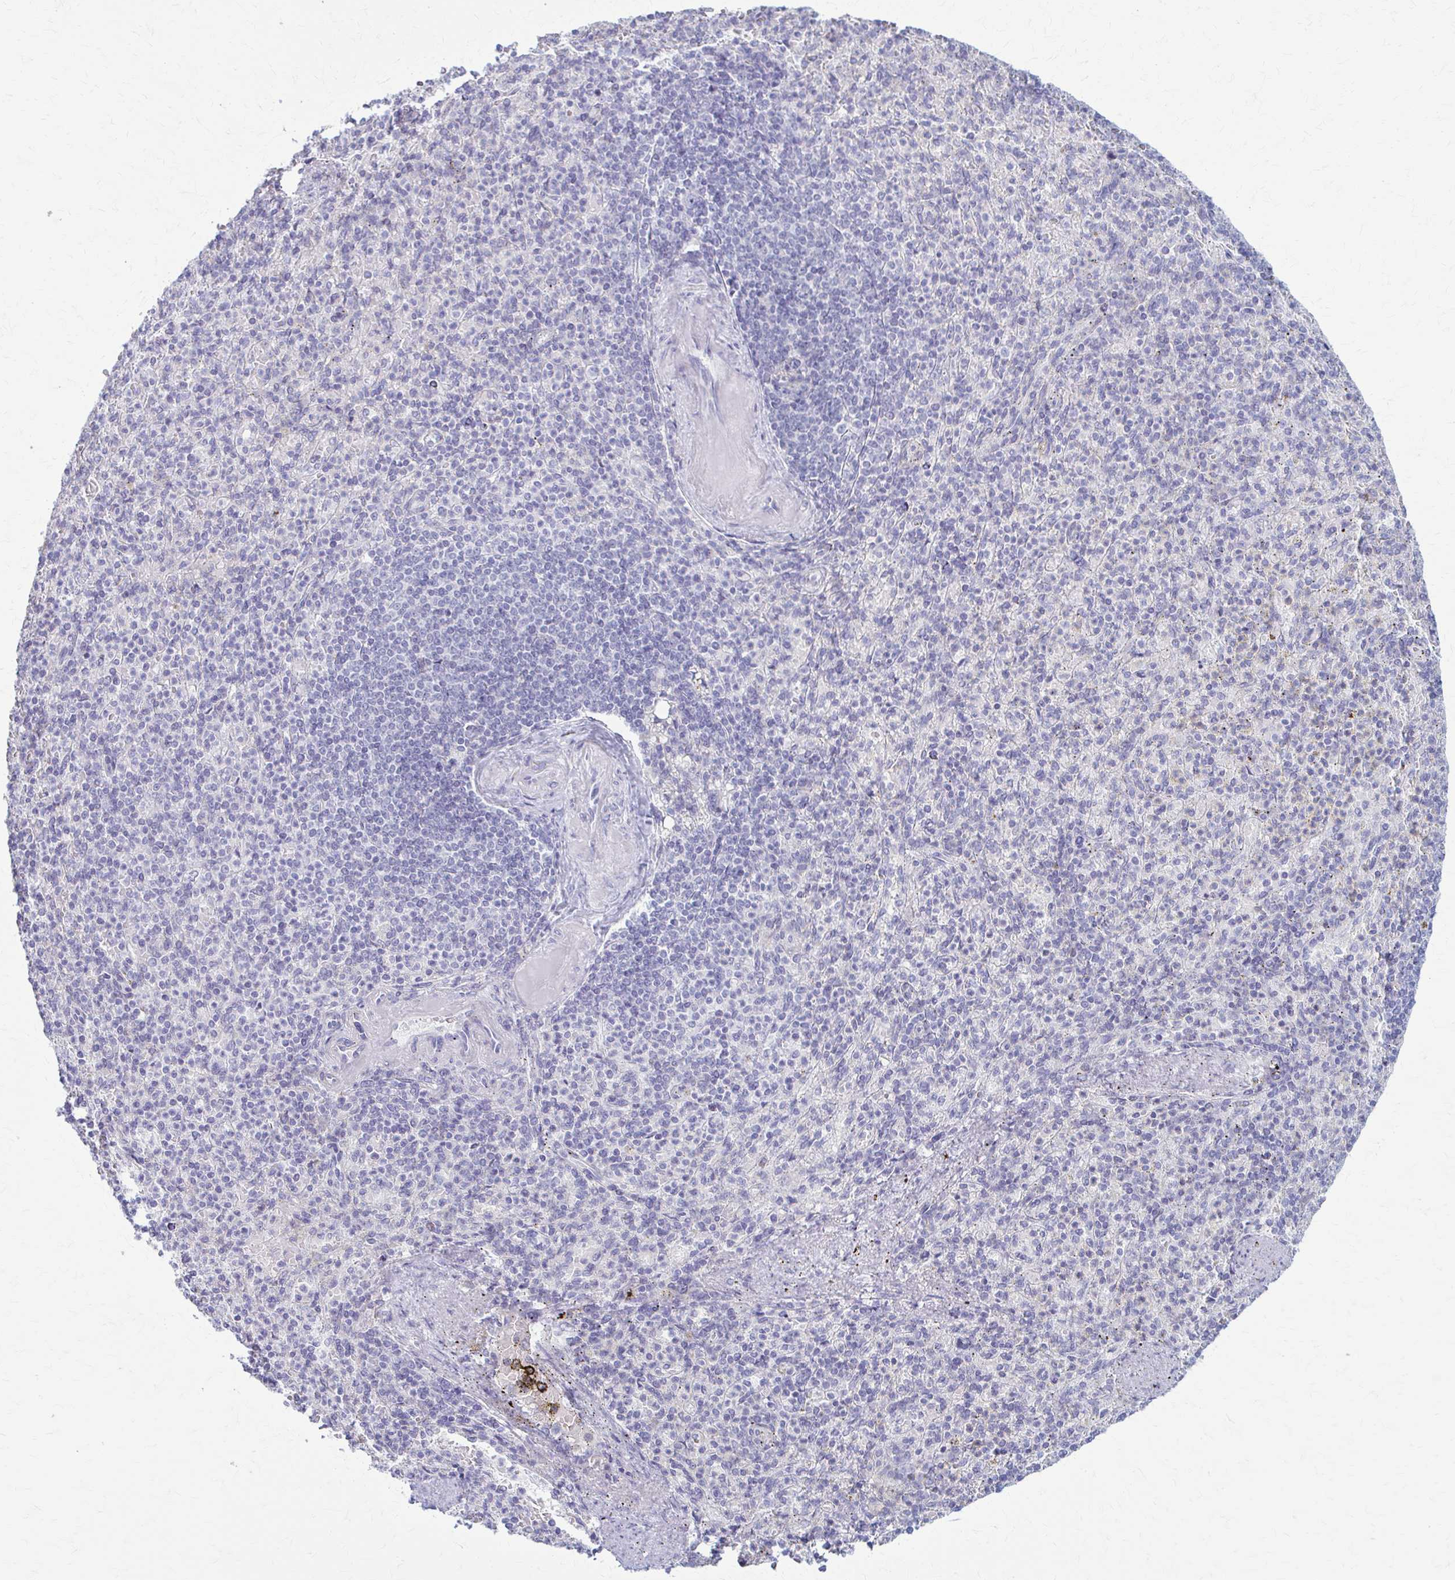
{"staining": {"intensity": "negative", "quantity": "none", "location": "none"}, "tissue": "spleen", "cell_type": "Cells in red pulp", "image_type": "normal", "snomed": [{"axis": "morphology", "description": "Normal tissue, NOS"}, {"axis": "topography", "description": "Spleen"}], "caption": "The IHC micrograph has no significant positivity in cells in red pulp of spleen. (DAB (3,3'-diaminobenzidine) immunohistochemistry visualized using brightfield microscopy, high magnification).", "gene": "PRKRA", "patient": {"sex": "female", "age": 74}}